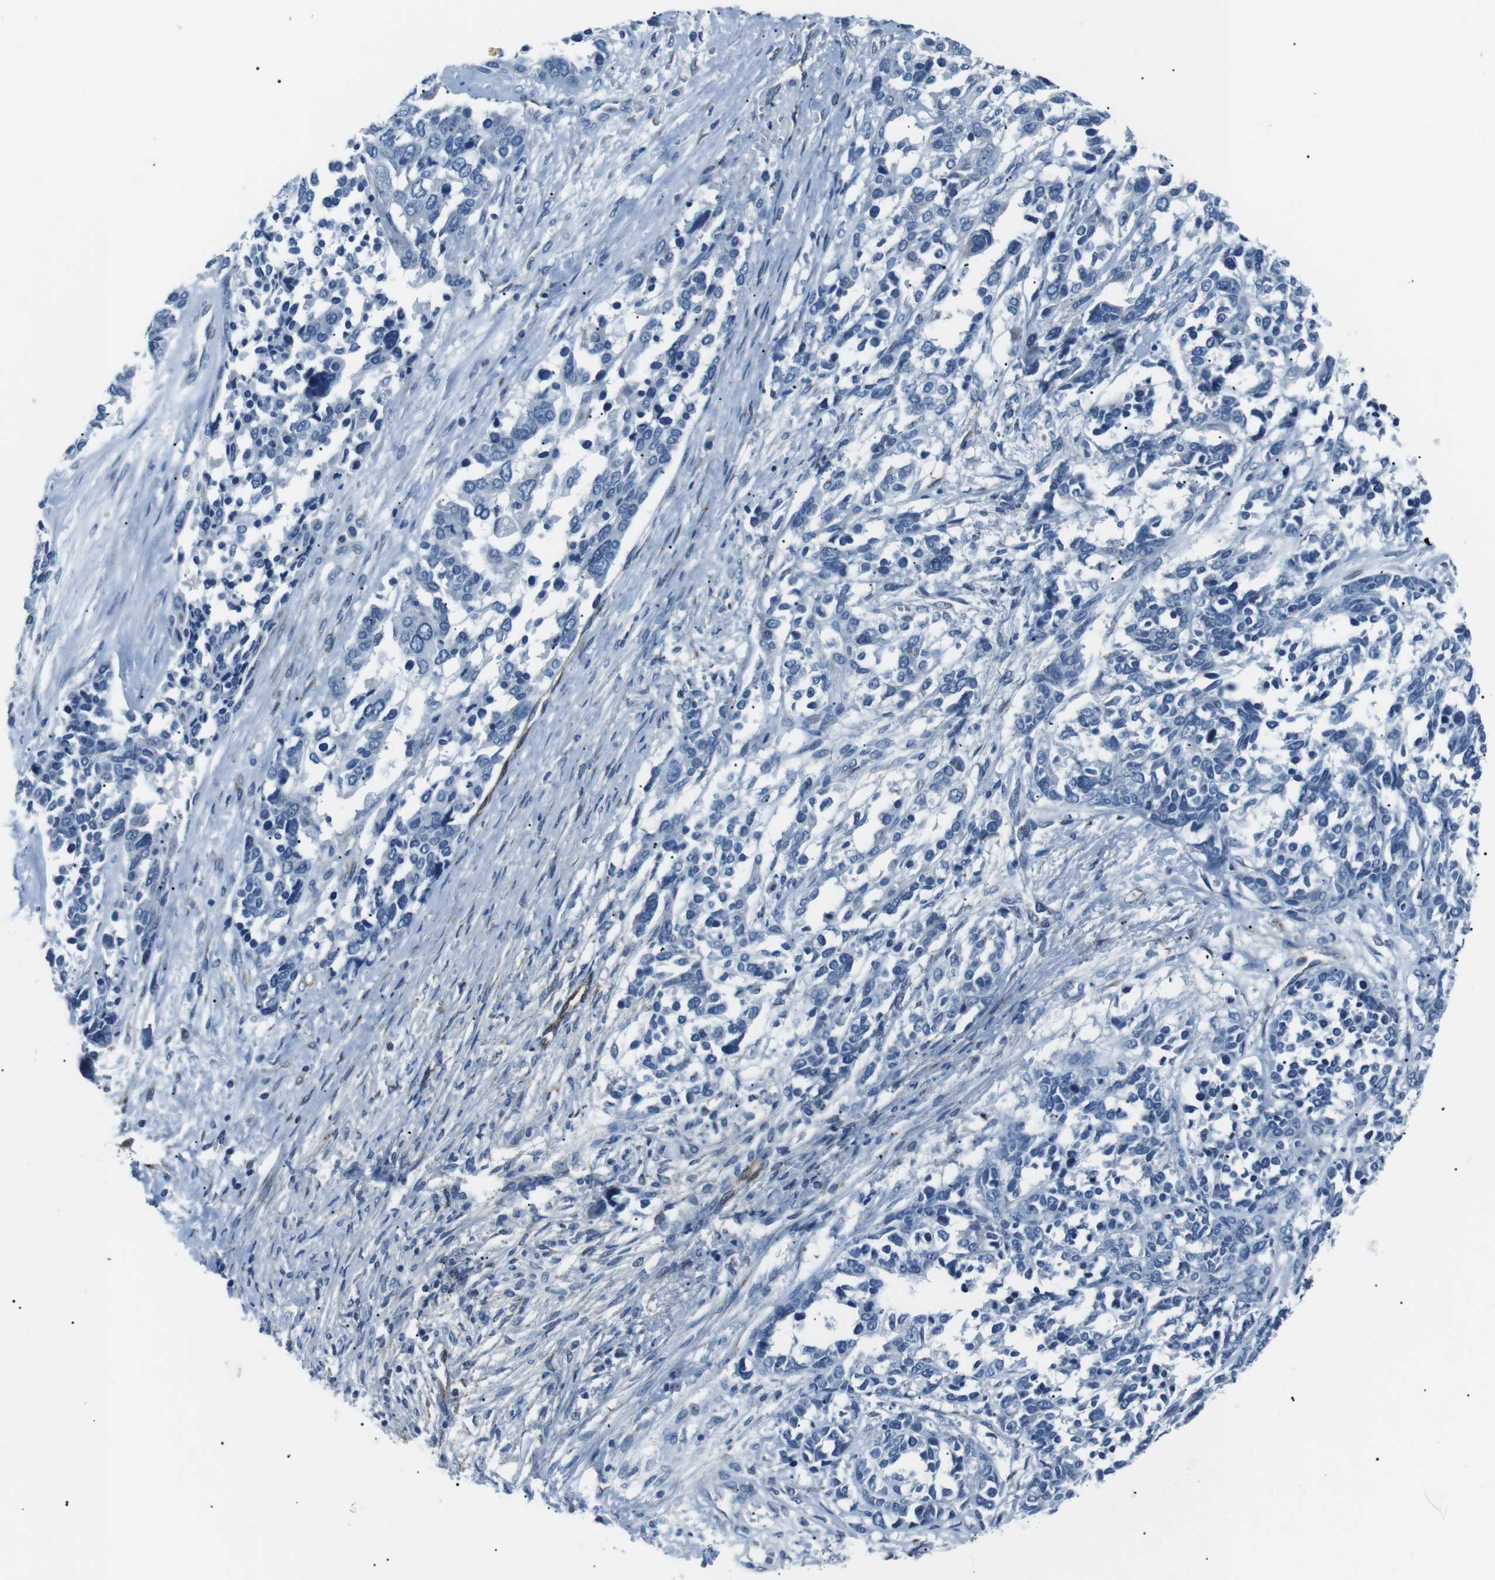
{"staining": {"intensity": "negative", "quantity": "none", "location": "none"}, "tissue": "ovarian cancer", "cell_type": "Tumor cells", "image_type": "cancer", "snomed": [{"axis": "morphology", "description": "Cystadenocarcinoma, serous, NOS"}, {"axis": "topography", "description": "Ovary"}], "caption": "The histopathology image shows no significant positivity in tumor cells of serous cystadenocarcinoma (ovarian).", "gene": "CSF2RA", "patient": {"sex": "female", "age": 44}}